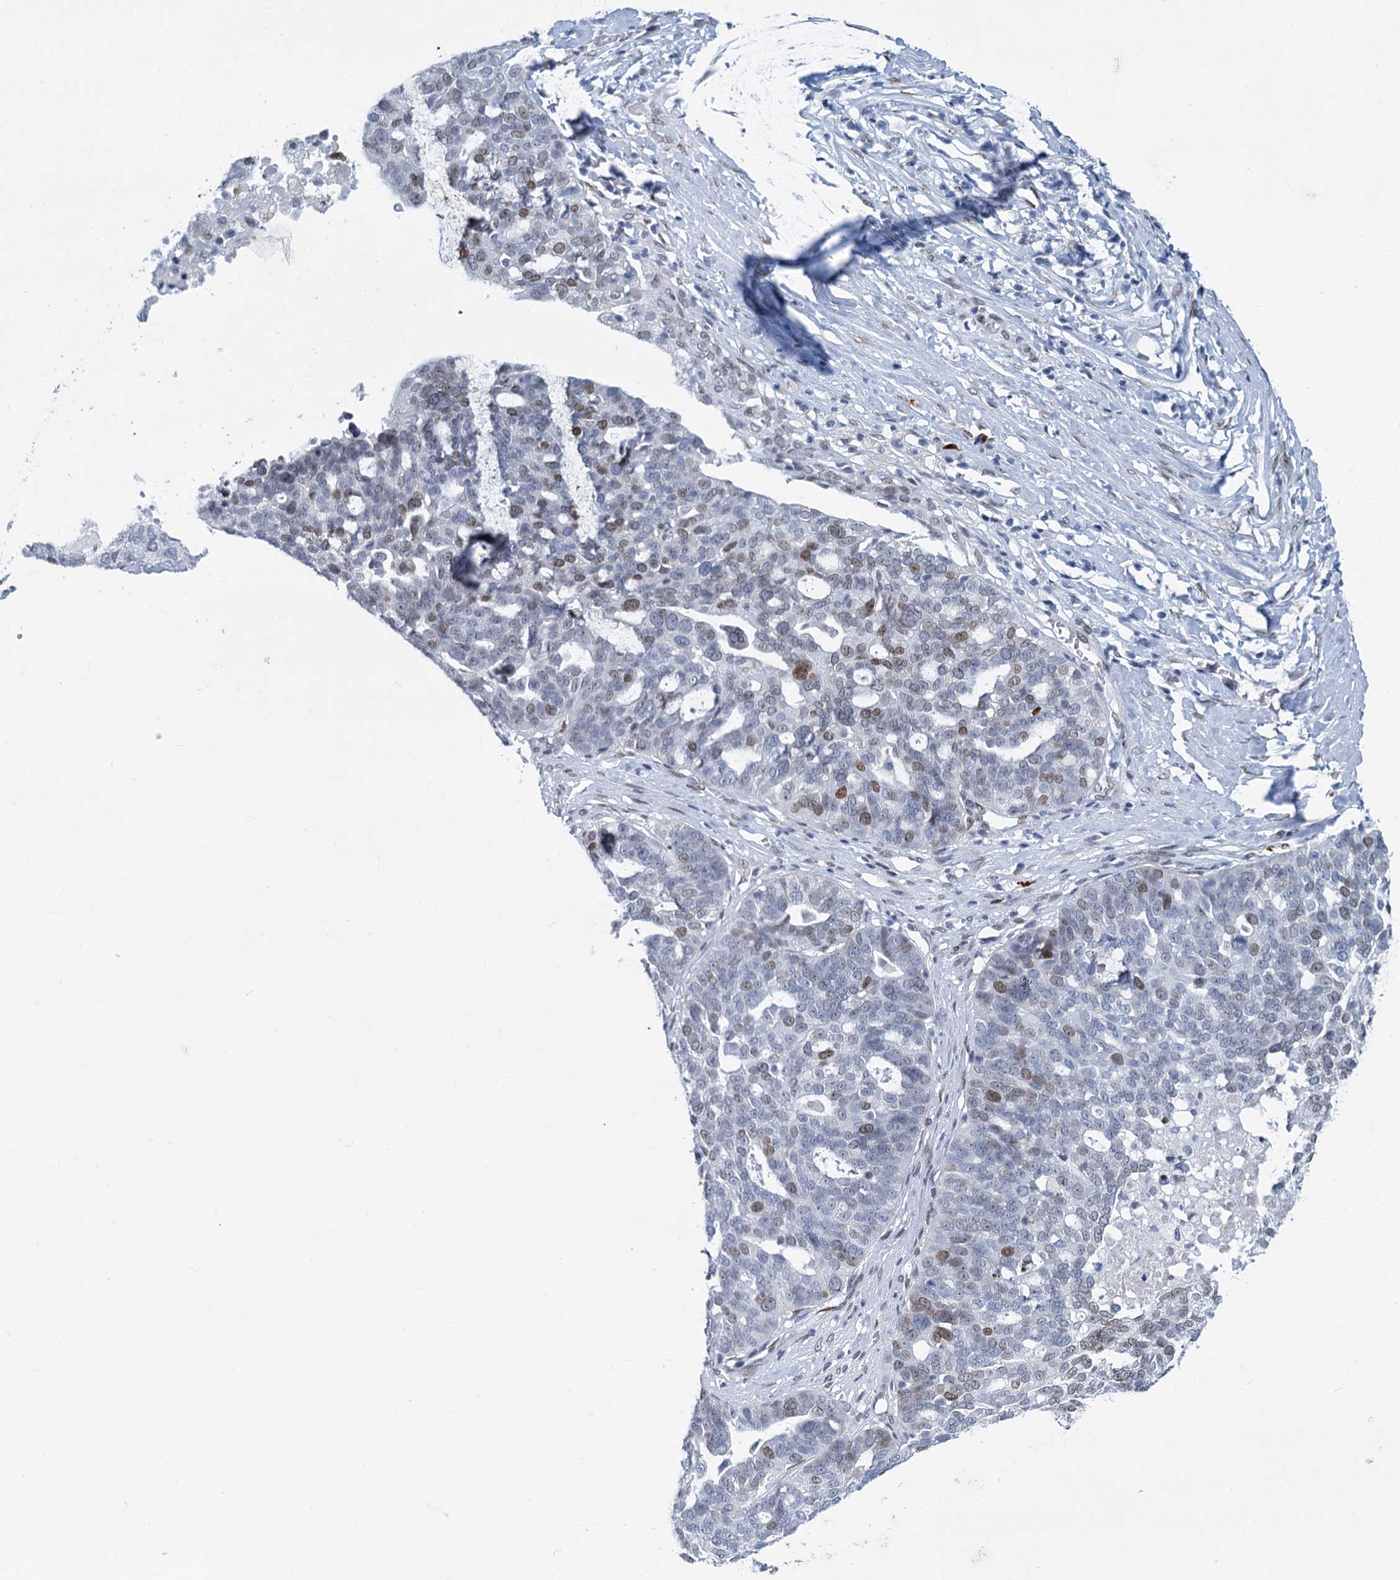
{"staining": {"intensity": "moderate", "quantity": "<25%", "location": "nuclear"}, "tissue": "ovarian cancer", "cell_type": "Tumor cells", "image_type": "cancer", "snomed": [{"axis": "morphology", "description": "Cystadenocarcinoma, serous, NOS"}, {"axis": "topography", "description": "Ovary"}], "caption": "A photomicrograph of serous cystadenocarcinoma (ovarian) stained for a protein reveals moderate nuclear brown staining in tumor cells. Nuclei are stained in blue.", "gene": "PRSS35", "patient": {"sex": "female", "age": 59}}